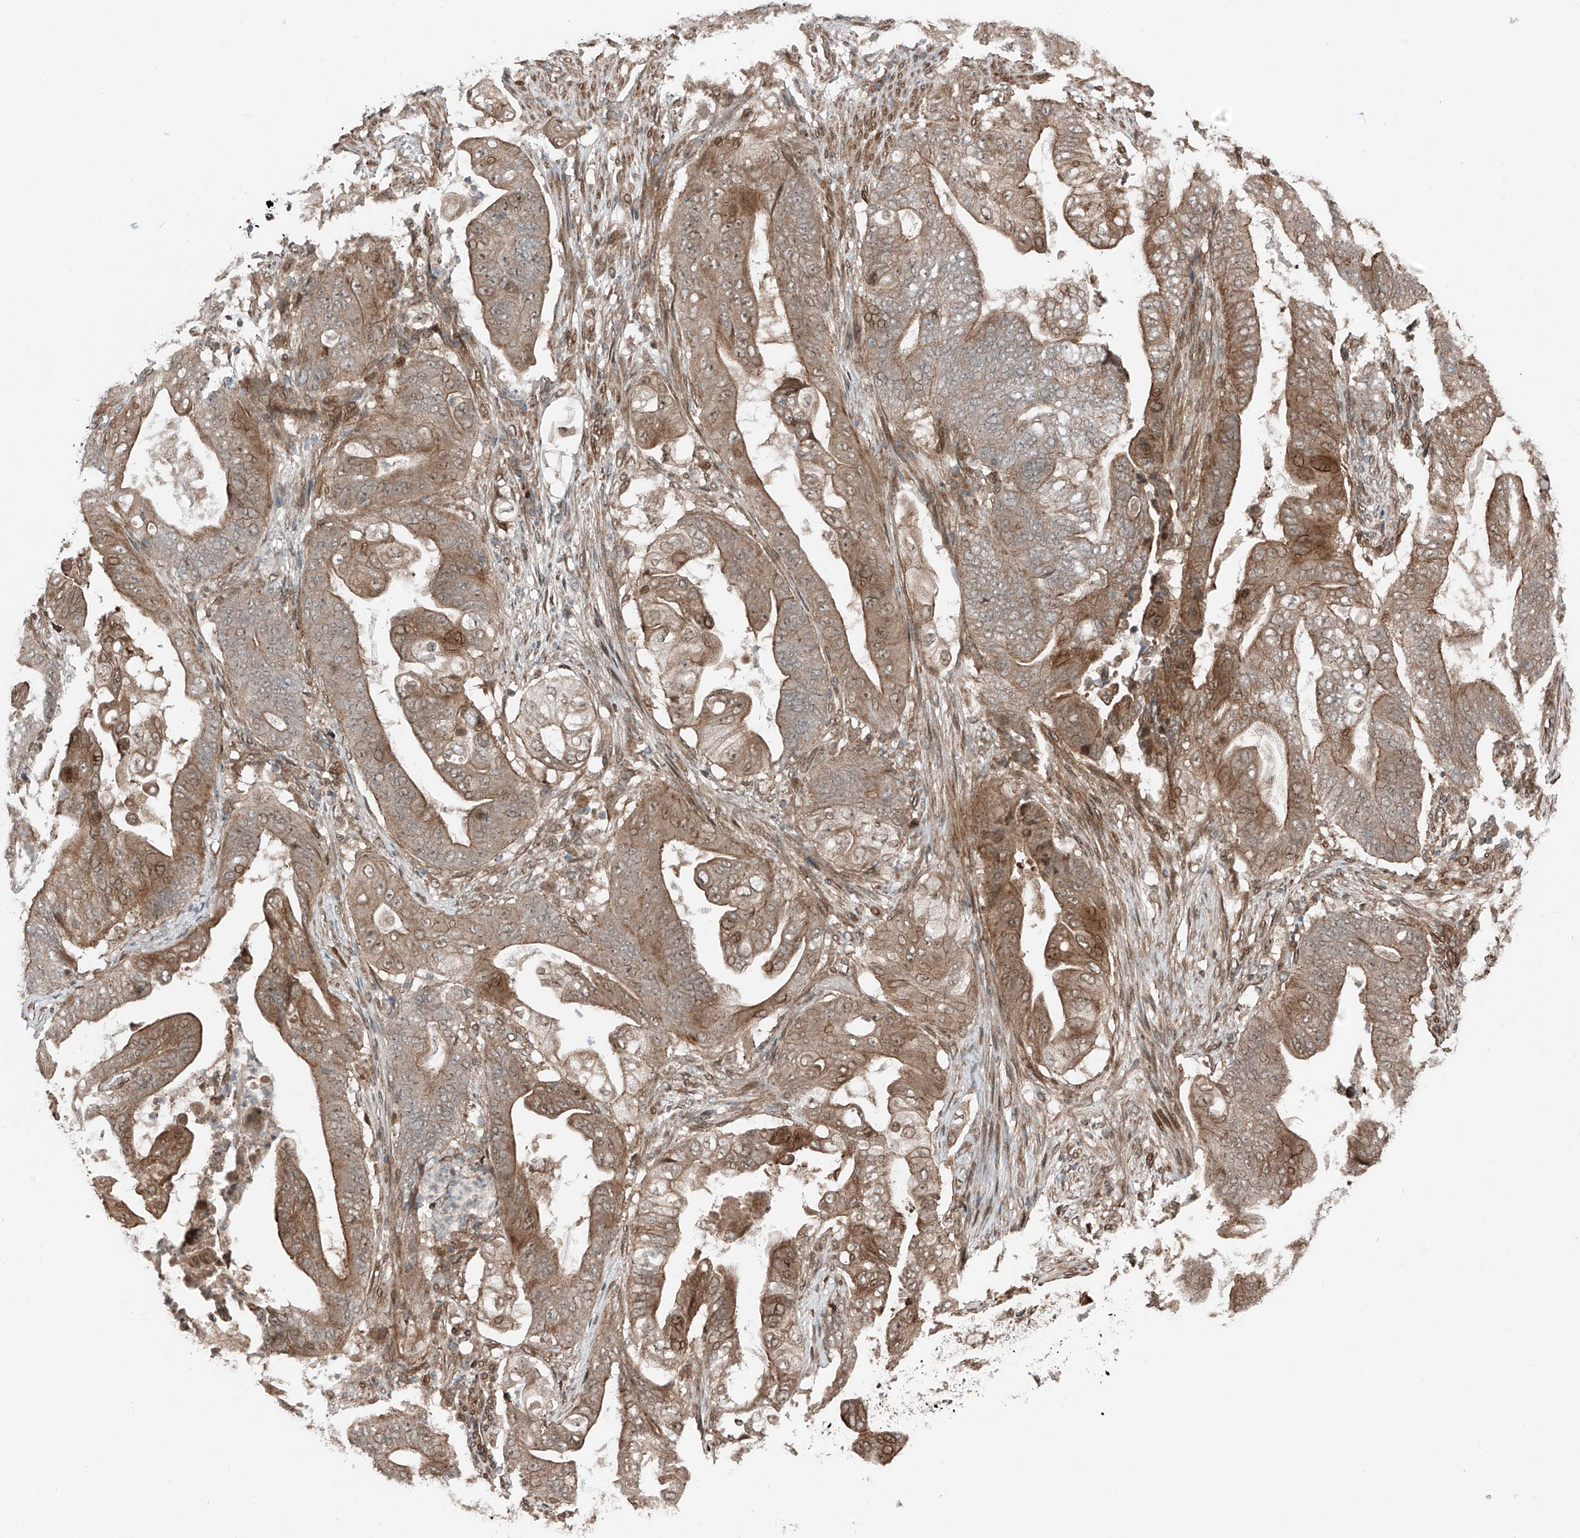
{"staining": {"intensity": "moderate", "quantity": ">75%", "location": "cytoplasmic/membranous,nuclear"}, "tissue": "stomach cancer", "cell_type": "Tumor cells", "image_type": "cancer", "snomed": [{"axis": "morphology", "description": "Adenocarcinoma, NOS"}, {"axis": "topography", "description": "Stomach"}], "caption": "Brown immunohistochemical staining in stomach cancer displays moderate cytoplasmic/membranous and nuclear positivity in about >75% of tumor cells.", "gene": "CEP162", "patient": {"sex": "female", "age": 73}}